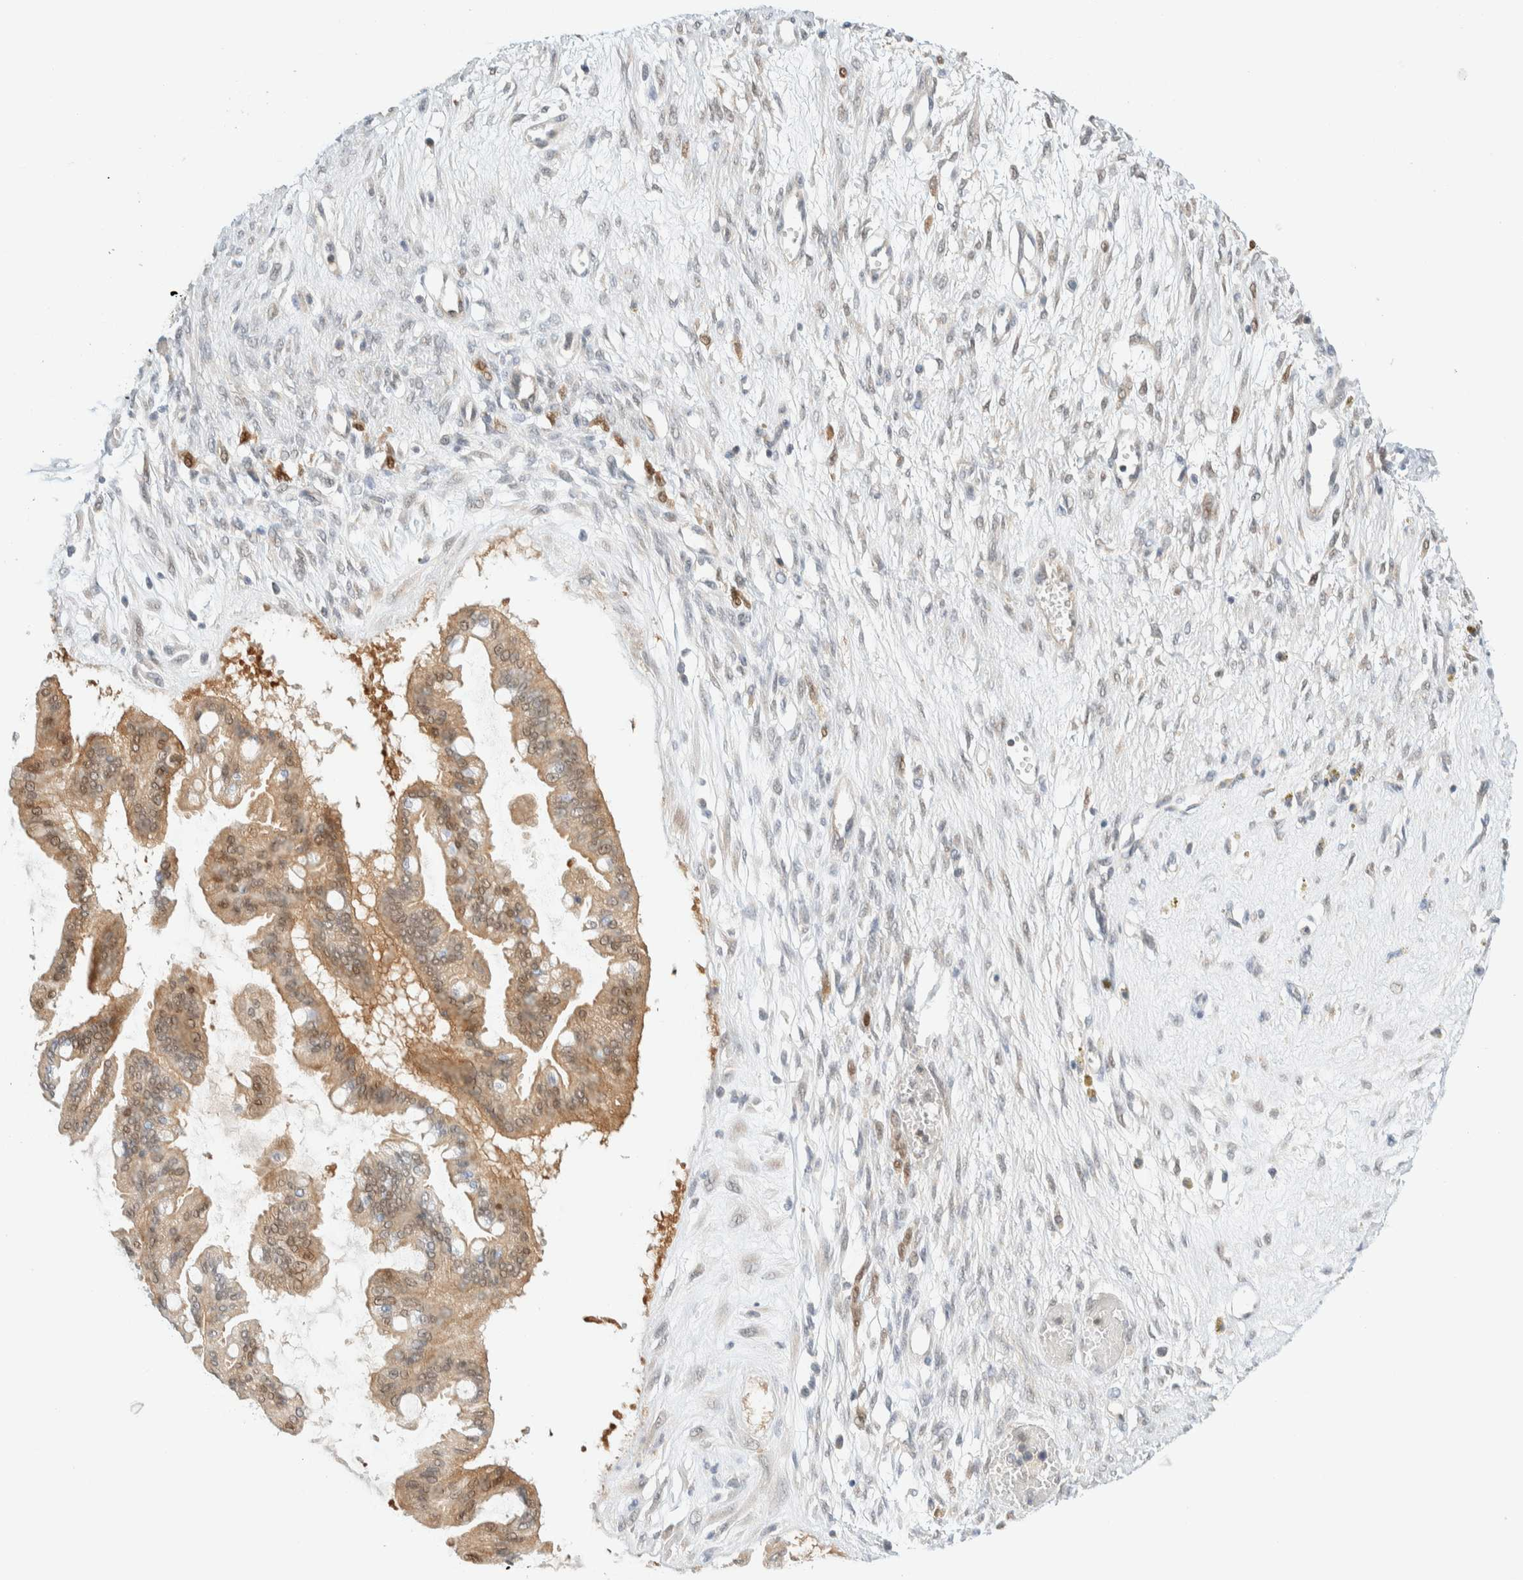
{"staining": {"intensity": "moderate", "quantity": ">75%", "location": "cytoplasmic/membranous"}, "tissue": "ovarian cancer", "cell_type": "Tumor cells", "image_type": "cancer", "snomed": [{"axis": "morphology", "description": "Cystadenocarcinoma, mucinous, NOS"}, {"axis": "topography", "description": "Ovary"}], "caption": "IHC (DAB (3,3'-diaminobenzidine)) staining of ovarian mucinous cystadenocarcinoma displays moderate cytoplasmic/membranous protein positivity in about >75% of tumor cells. (DAB (3,3'-diaminobenzidine) IHC, brown staining for protein, blue staining for nuclei).", "gene": "PCYT2", "patient": {"sex": "female", "age": 73}}